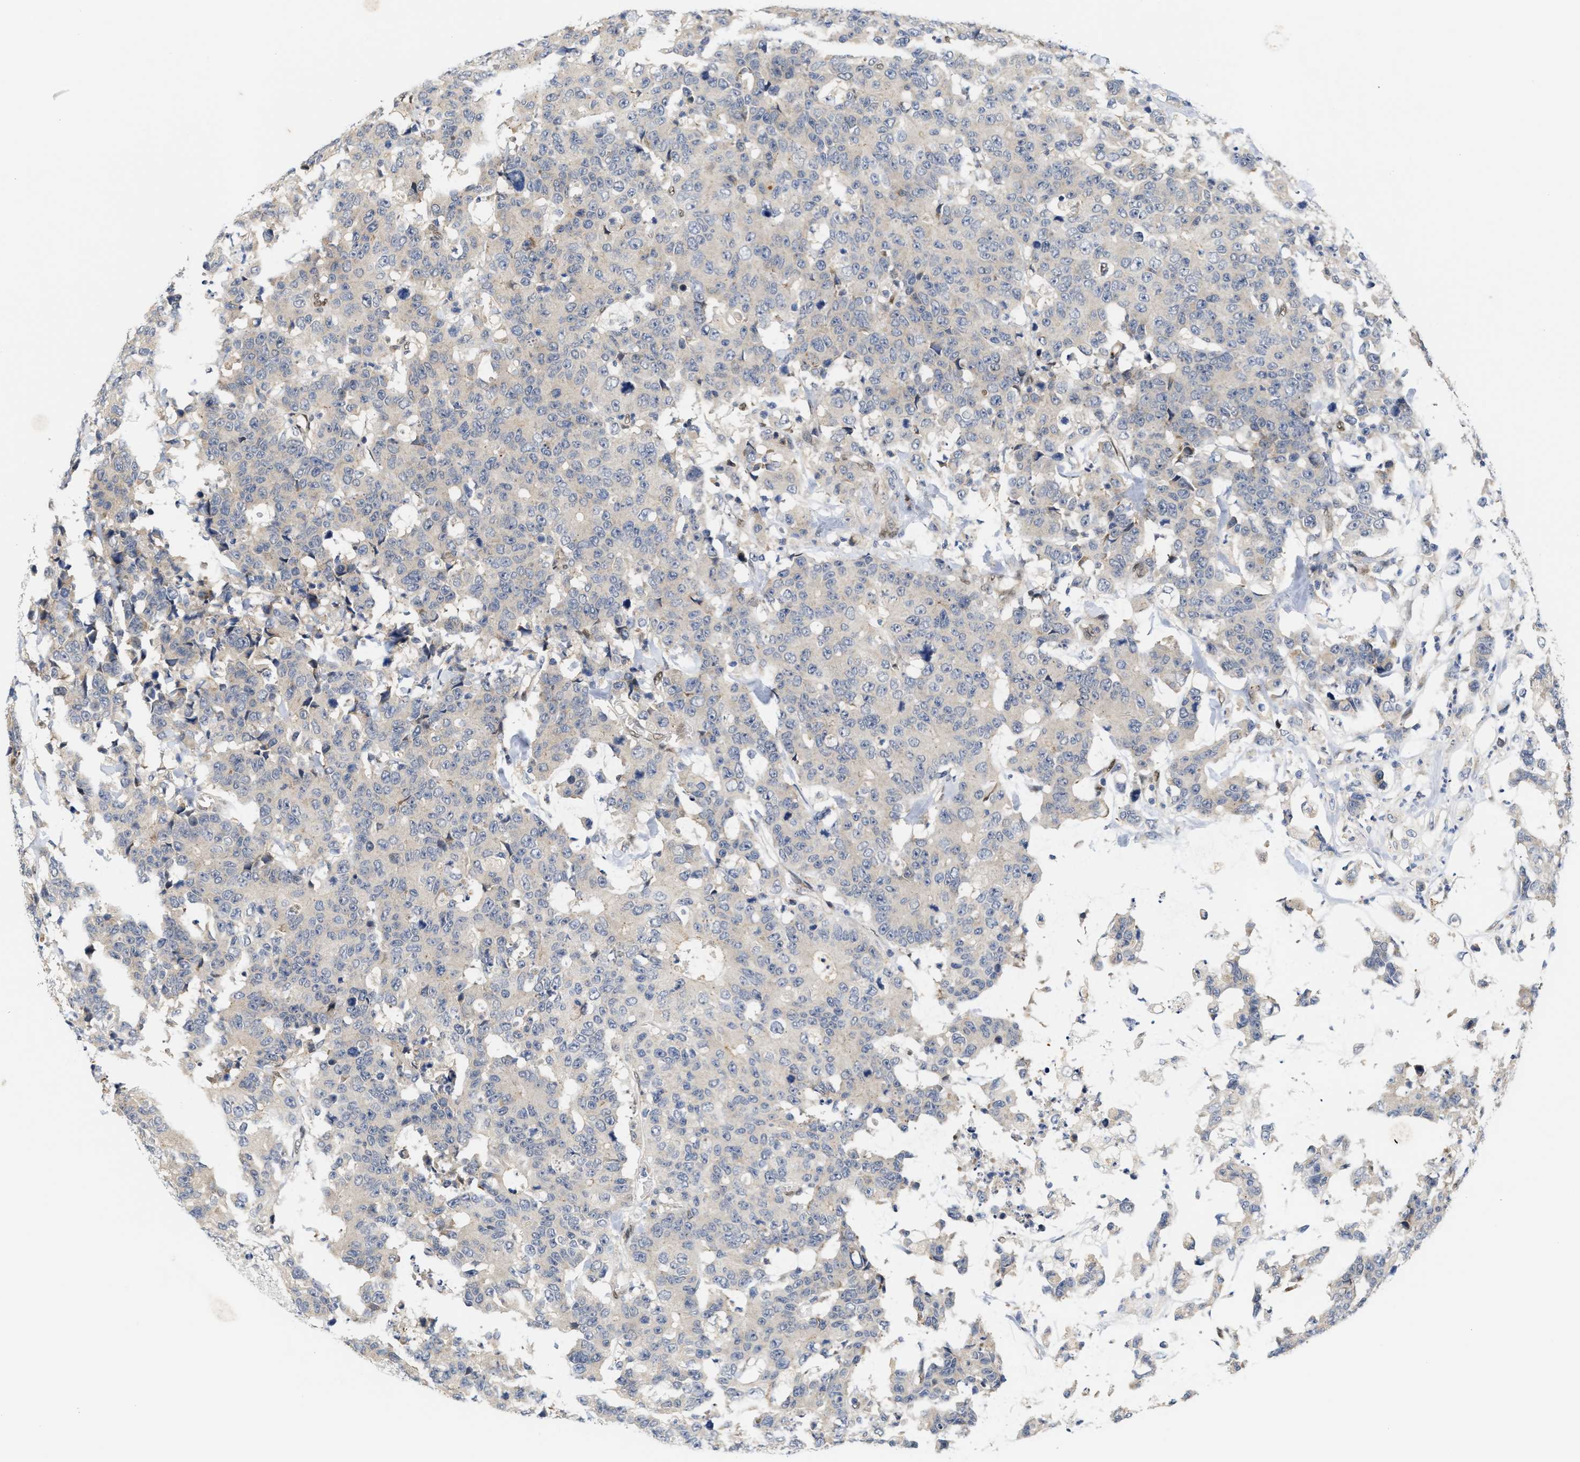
{"staining": {"intensity": "weak", "quantity": "<25%", "location": "cytoplasmic/membranous"}, "tissue": "colorectal cancer", "cell_type": "Tumor cells", "image_type": "cancer", "snomed": [{"axis": "morphology", "description": "Adenocarcinoma, NOS"}, {"axis": "topography", "description": "Colon"}], "caption": "Tumor cells show no significant protein positivity in colorectal cancer.", "gene": "TCF4", "patient": {"sex": "female", "age": 86}}